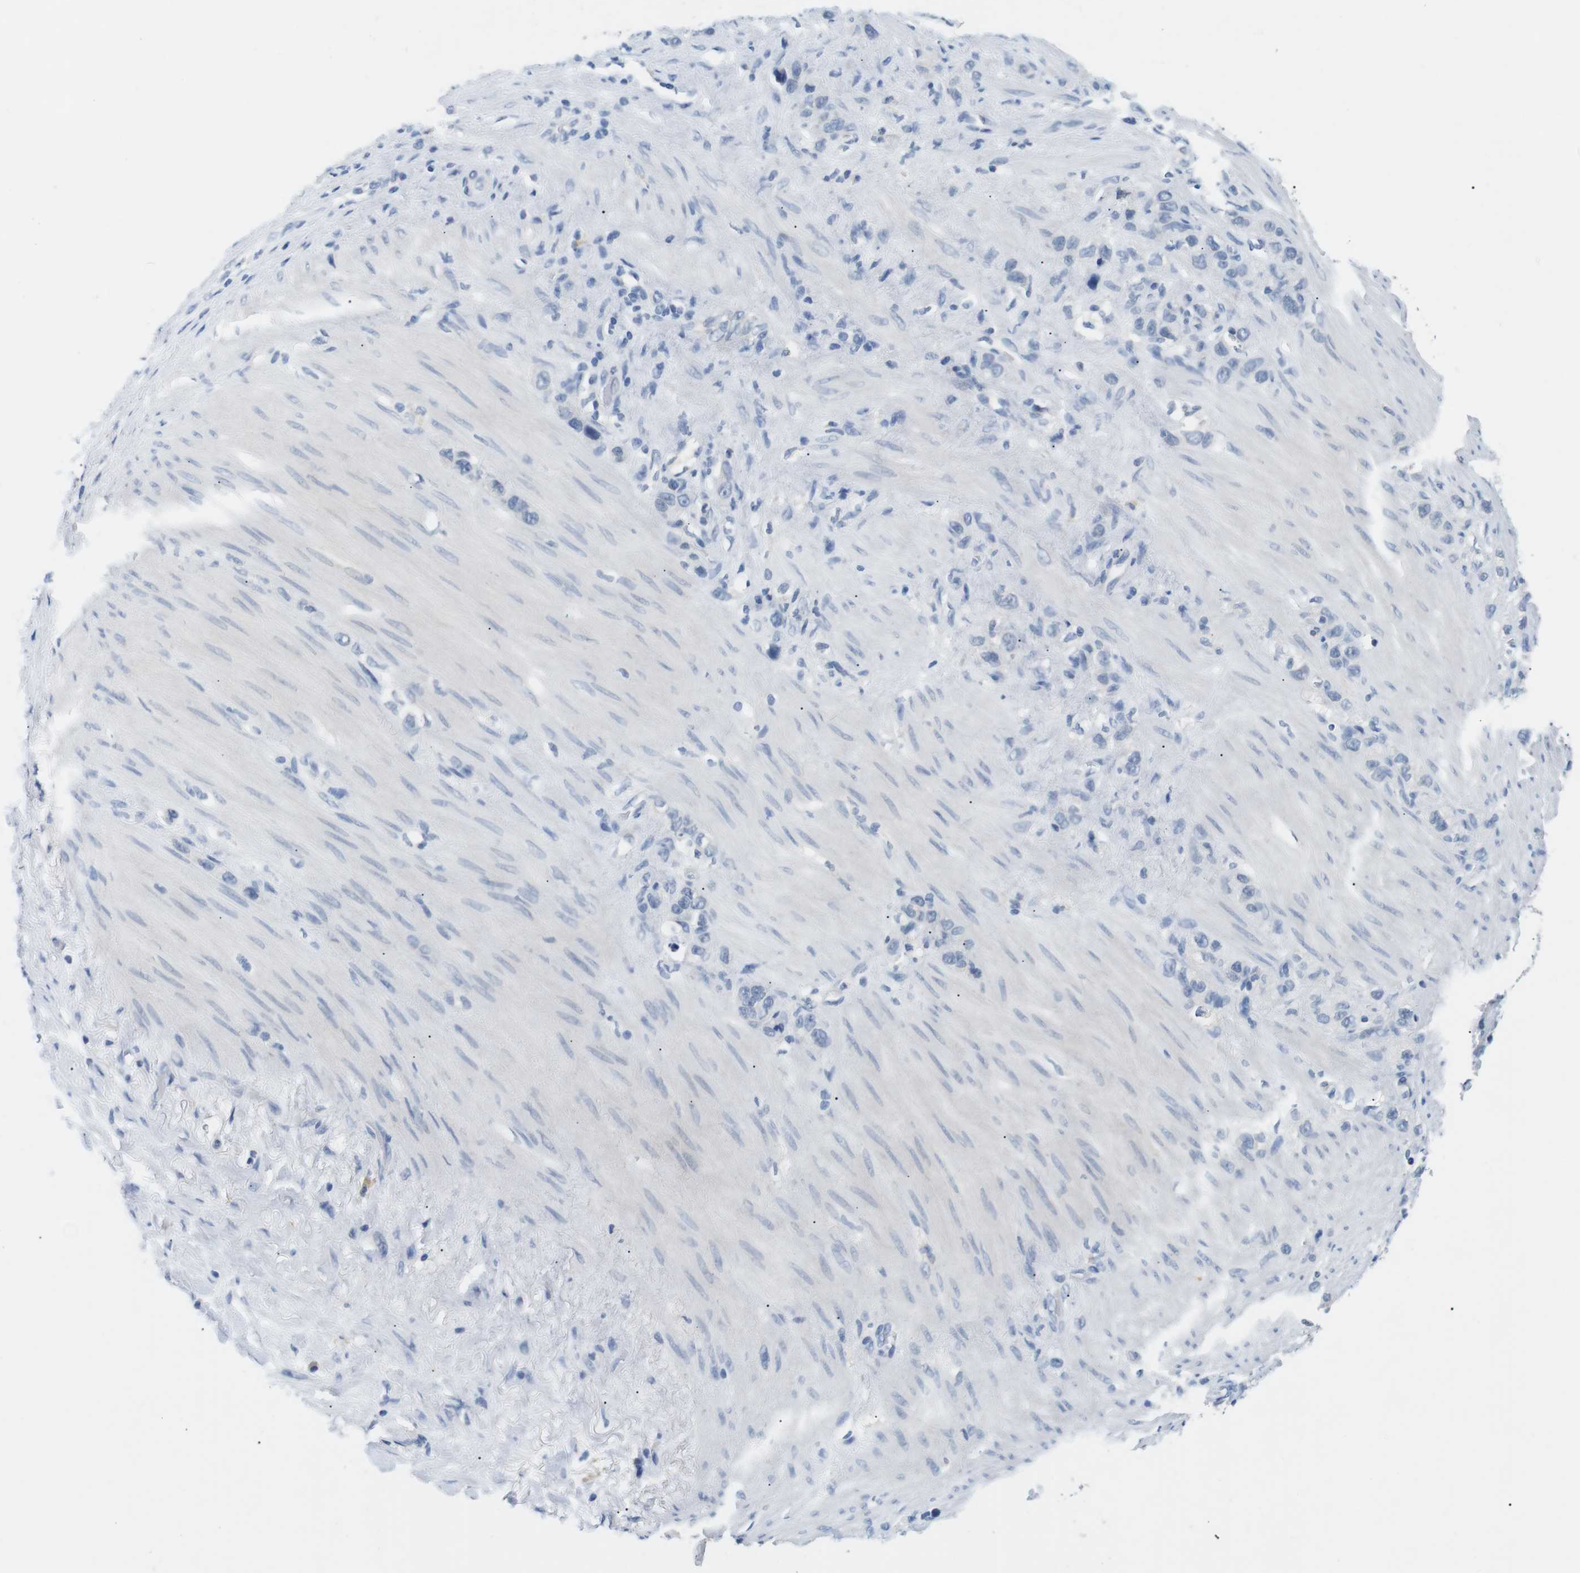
{"staining": {"intensity": "negative", "quantity": "none", "location": "none"}, "tissue": "stomach cancer", "cell_type": "Tumor cells", "image_type": "cancer", "snomed": [{"axis": "morphology", "description": "Normal tissue, NOS"}, {"axis": "morphology", "description": "Adenocarcinoma, NOS"}, {"axis": "morphology", "description": "Adenocarcinoma, High grade"}, {"axis": "topography", "description": "Stomach, upper"}, {"axis": "topography", "description": "Stomach"}], "caption": "The micrograph displays no staining of tumor cells in stomach cancer (adenocarcinoma).", "gene": "FCGRT", "patient": {"sex": "female", "age": 65}}